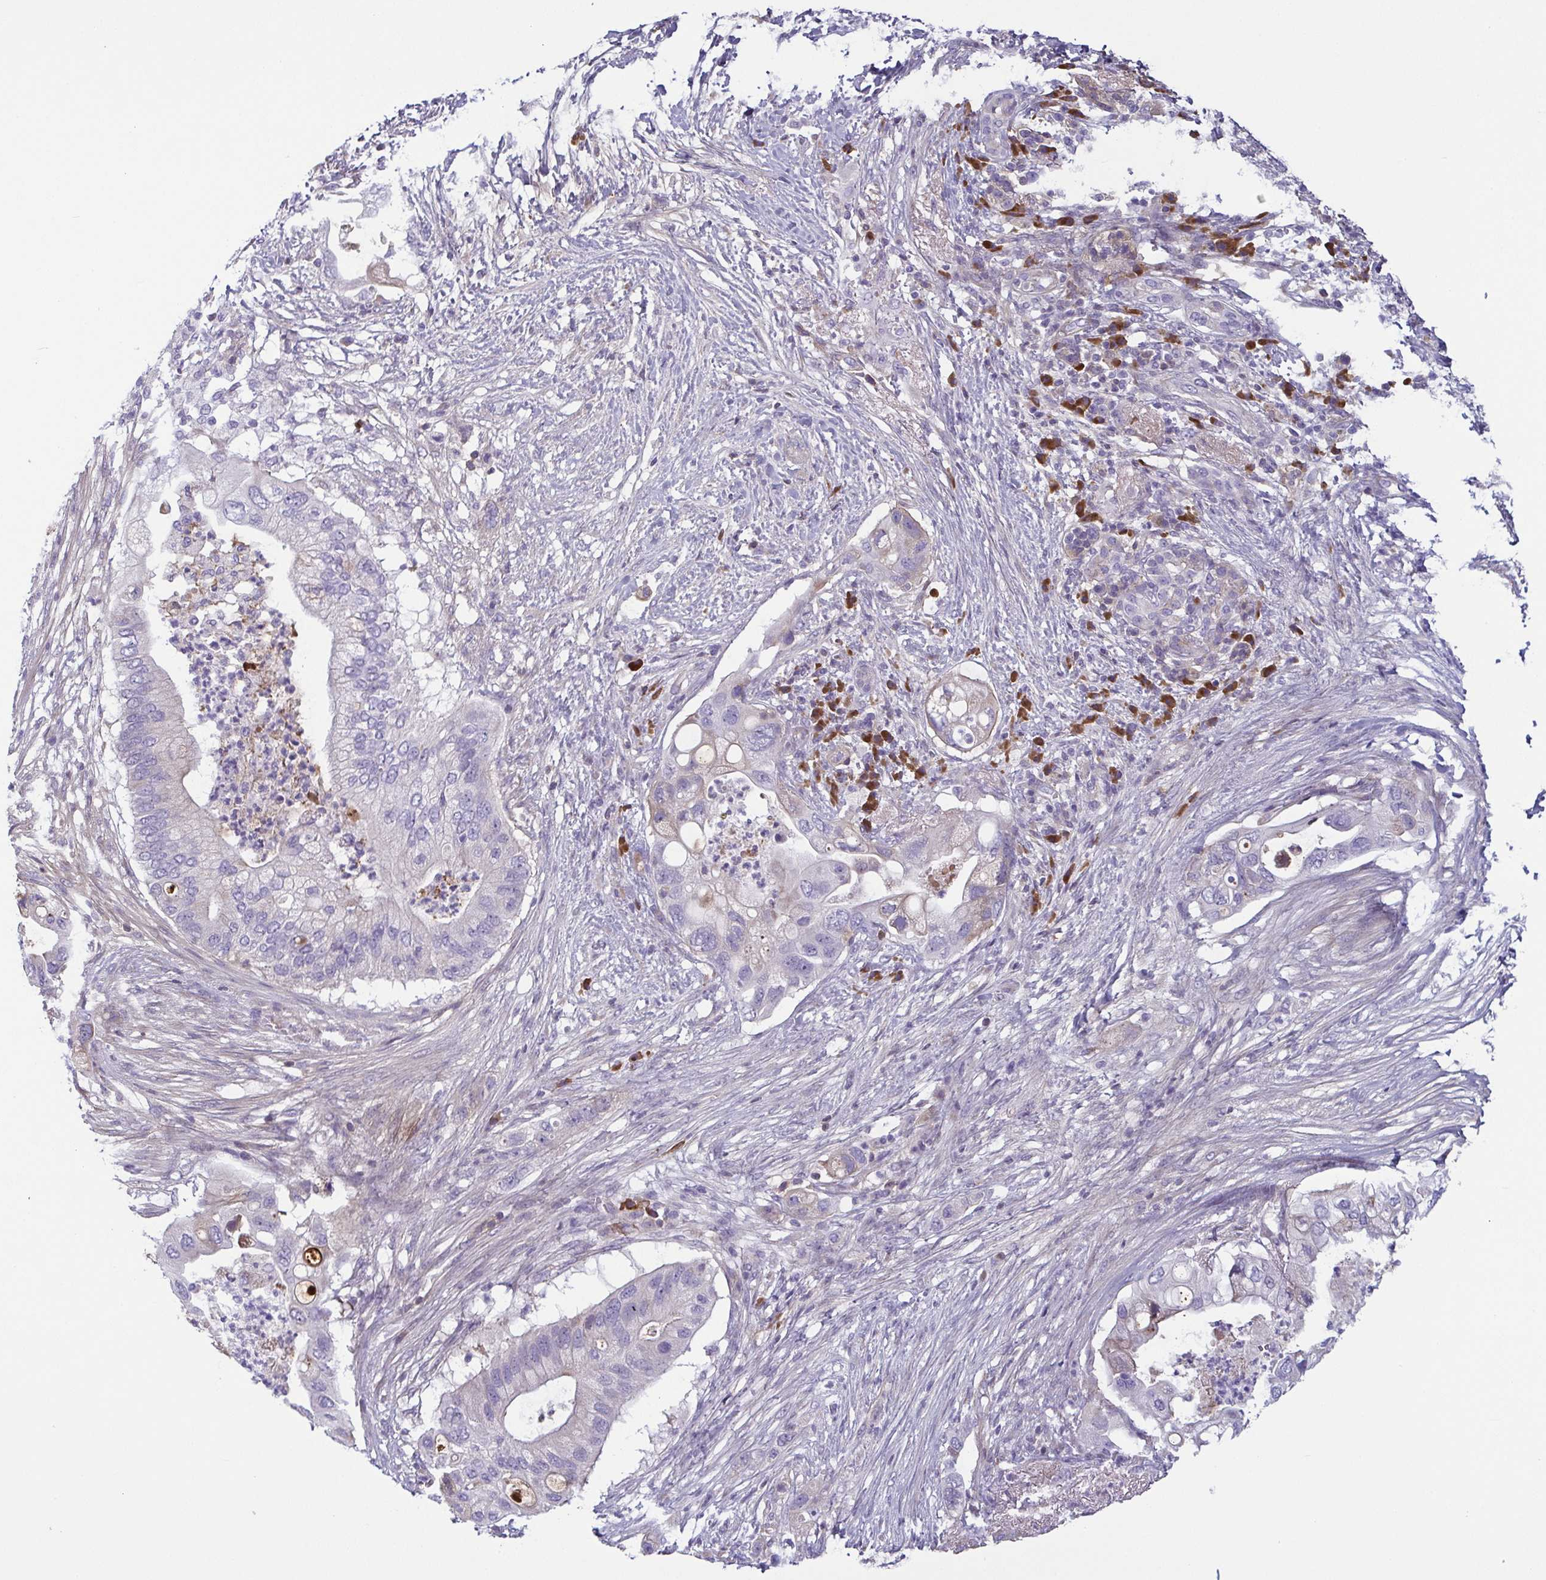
{"staining": {"intensity": "strong", "quantity": "<25%", "location": "cytoplasmic/membranous"}, "tissue": "pancreatic cancer", "cell_type": "Tumor cells", "image_type": "cancer", "snomed": [{"axis": "morphology", "description": "Adenocarcinoma, NOS"}, {"axis": "topography", "description": "Pancreas"}], "caption": "Pancreatic cancer was stained to show a protein in brown. There is medium levels of strong cytoplasmic/membranous positivity in approximately <25% of tumor cells.", "gene": "ECM1", "patient": {"sex": "female", "age": 72}}